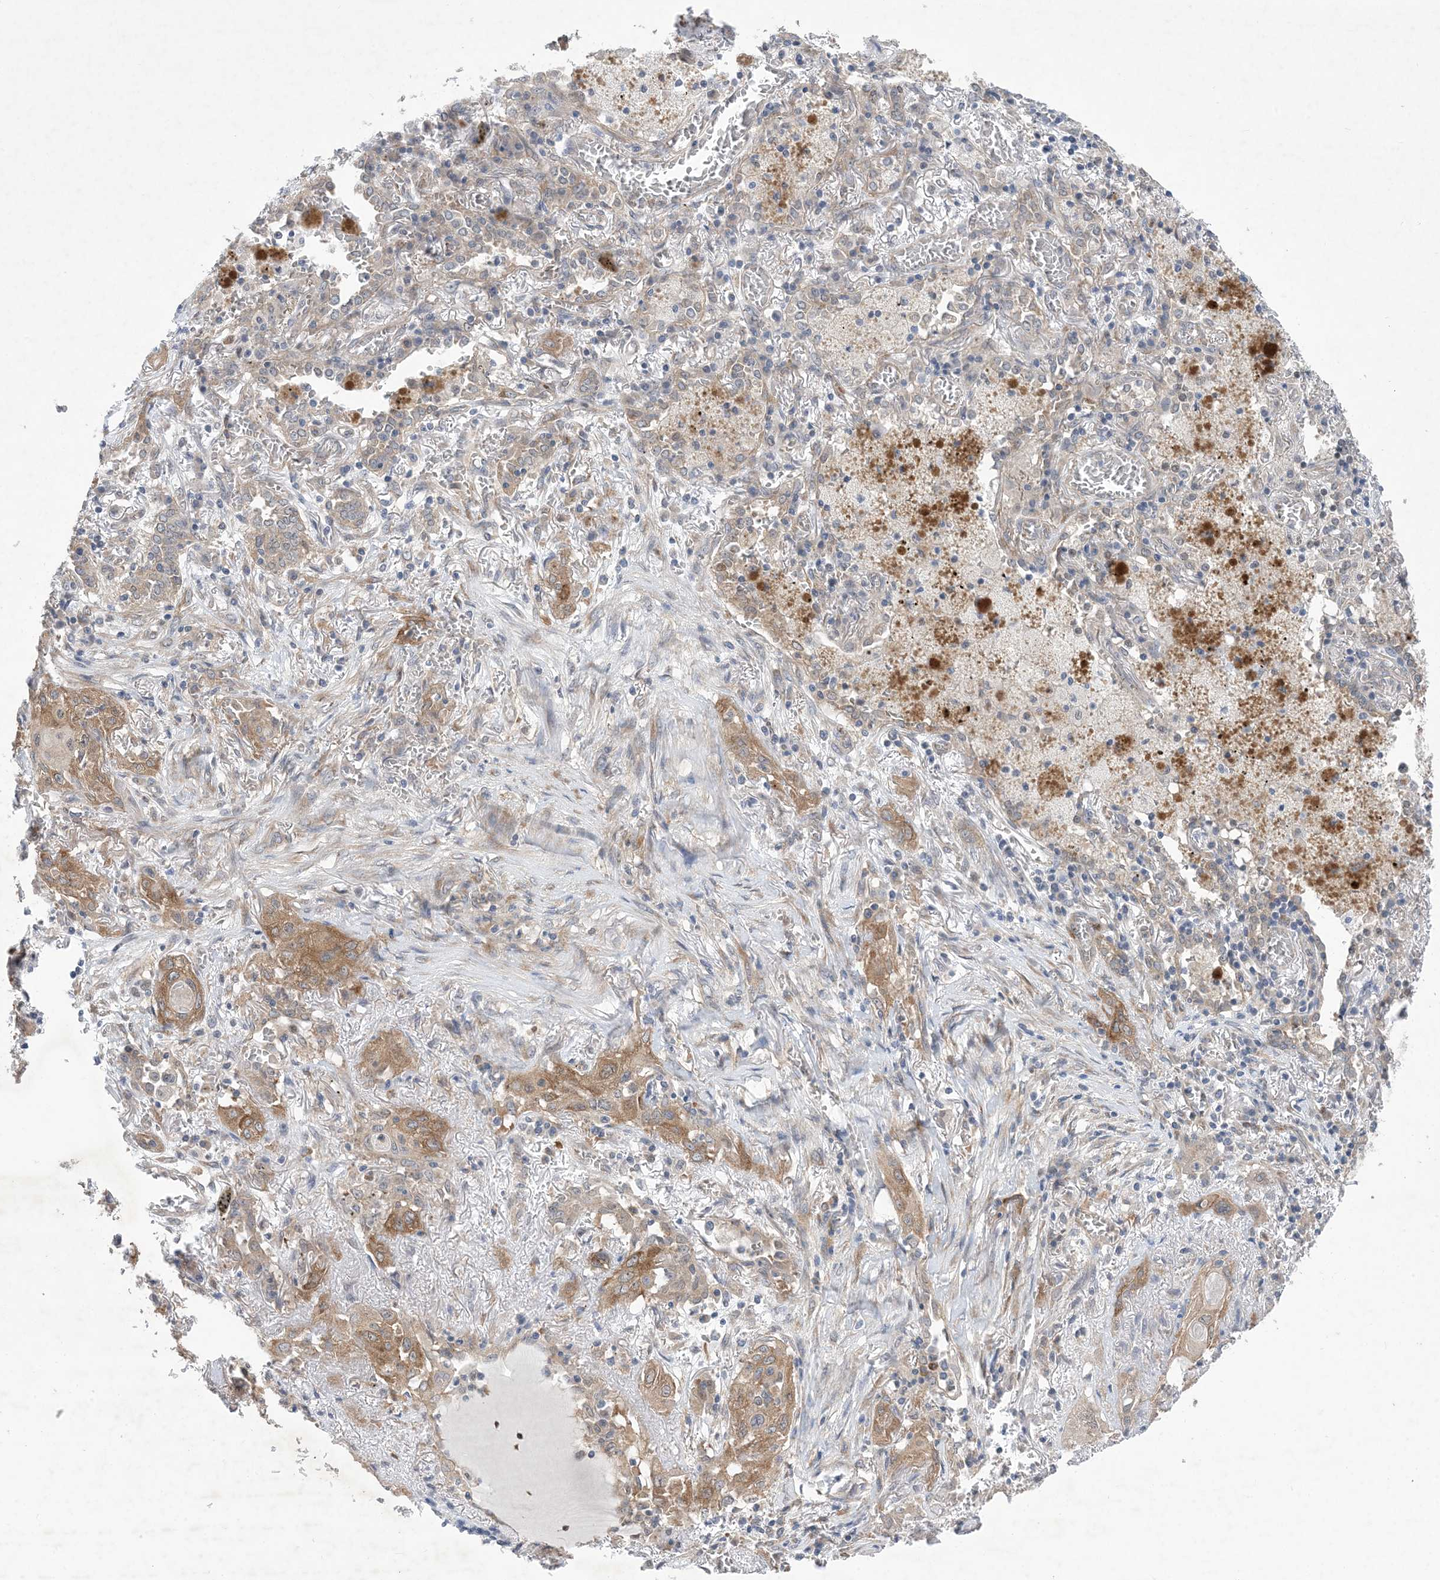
{"staining": {"intensity": "moderate", "quantity": ">75%", "location": "cytoplasmic/membranous"}, "tissue": "lung cancer", "cell_type": "Tumor cells", "image_type": "cancer", "snomed": [{"axis": "morphology", "description": "Squamous cell carcinoma, NOS"}, {"axis": "topography", "description": "Lung"}], "caption": "Human squamous cell carcinoma (lung) stained for a protein (brown) reveals moderate cytoplasmic/membranous positive positivity in approximately >75% of tumor cells.", "gene": "EHBP1", "patient": {"sex": "female", "age": 47}}